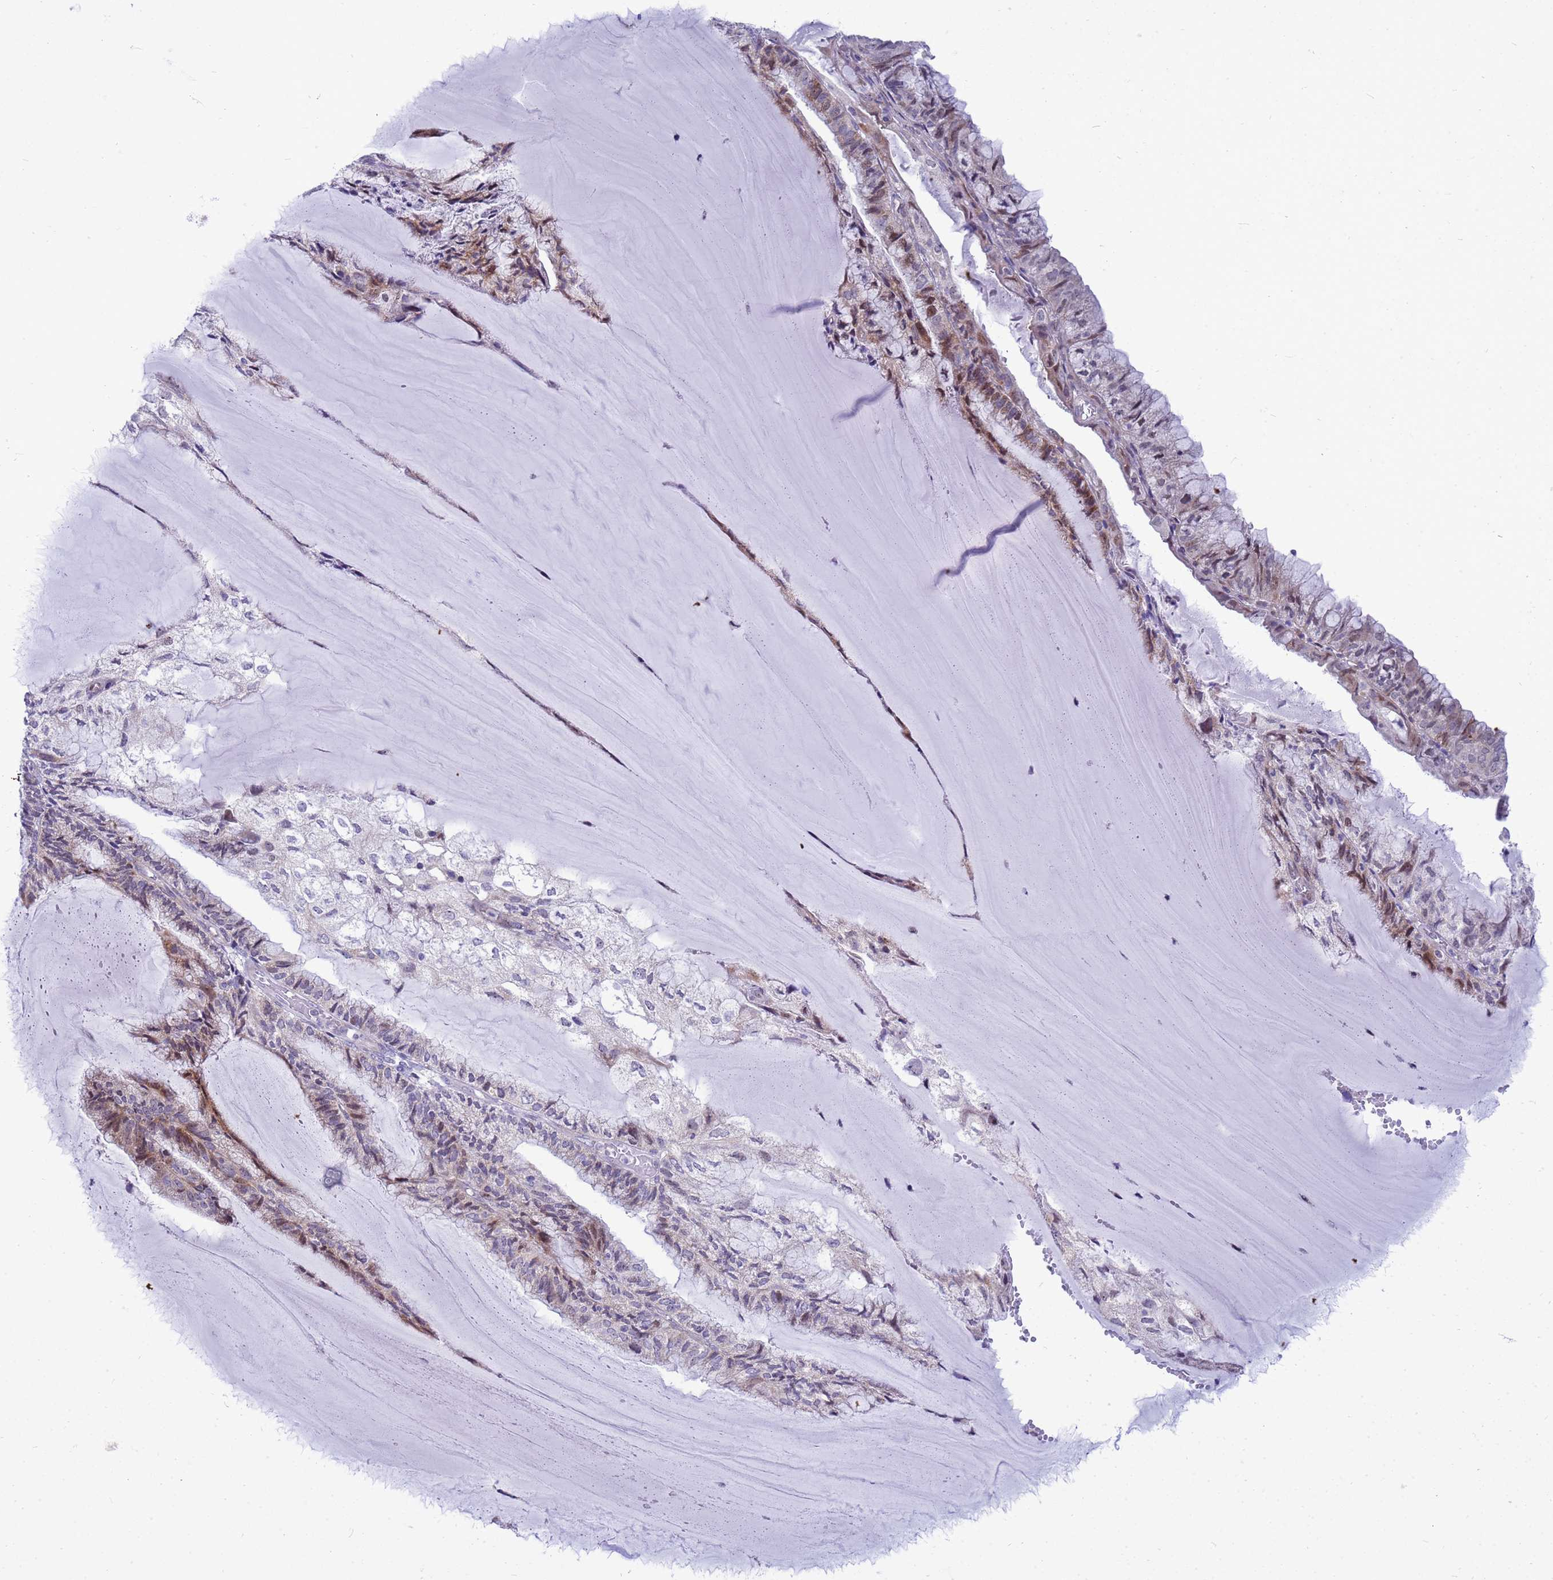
{"staining": {"intensity": "moderate", "quantity": "25%-75%", "location": "cytoplasmic/membranous,nuclear"}, "tissue": "endometrial cancer", "cell_type": "Tumor cells", "image_type": "cancer", "snomed": [{"axis": "morphology", "description": "Adenocarcinoma, NOS"}, {"axis": "topography", "description": "Endometrium"}], "caption": "Immunohistochemistry (IHC) staining of adenocarcinoma (endometrial), which exhibits medium levels of moderate cytoplasmic/membranous and nuclear staining in approximately 25%-75% of tumor cells indicating moderate cytoplasmic/membranous and nuclear protein staining. The staining was performed using DAB (3,3'-diaminobenzidine) (brown) for protein detection and nuclei were counterstained in hematoxylin (blue).", "gene": "LRATD1", "patient": {"sex": "female", "age": 81}}